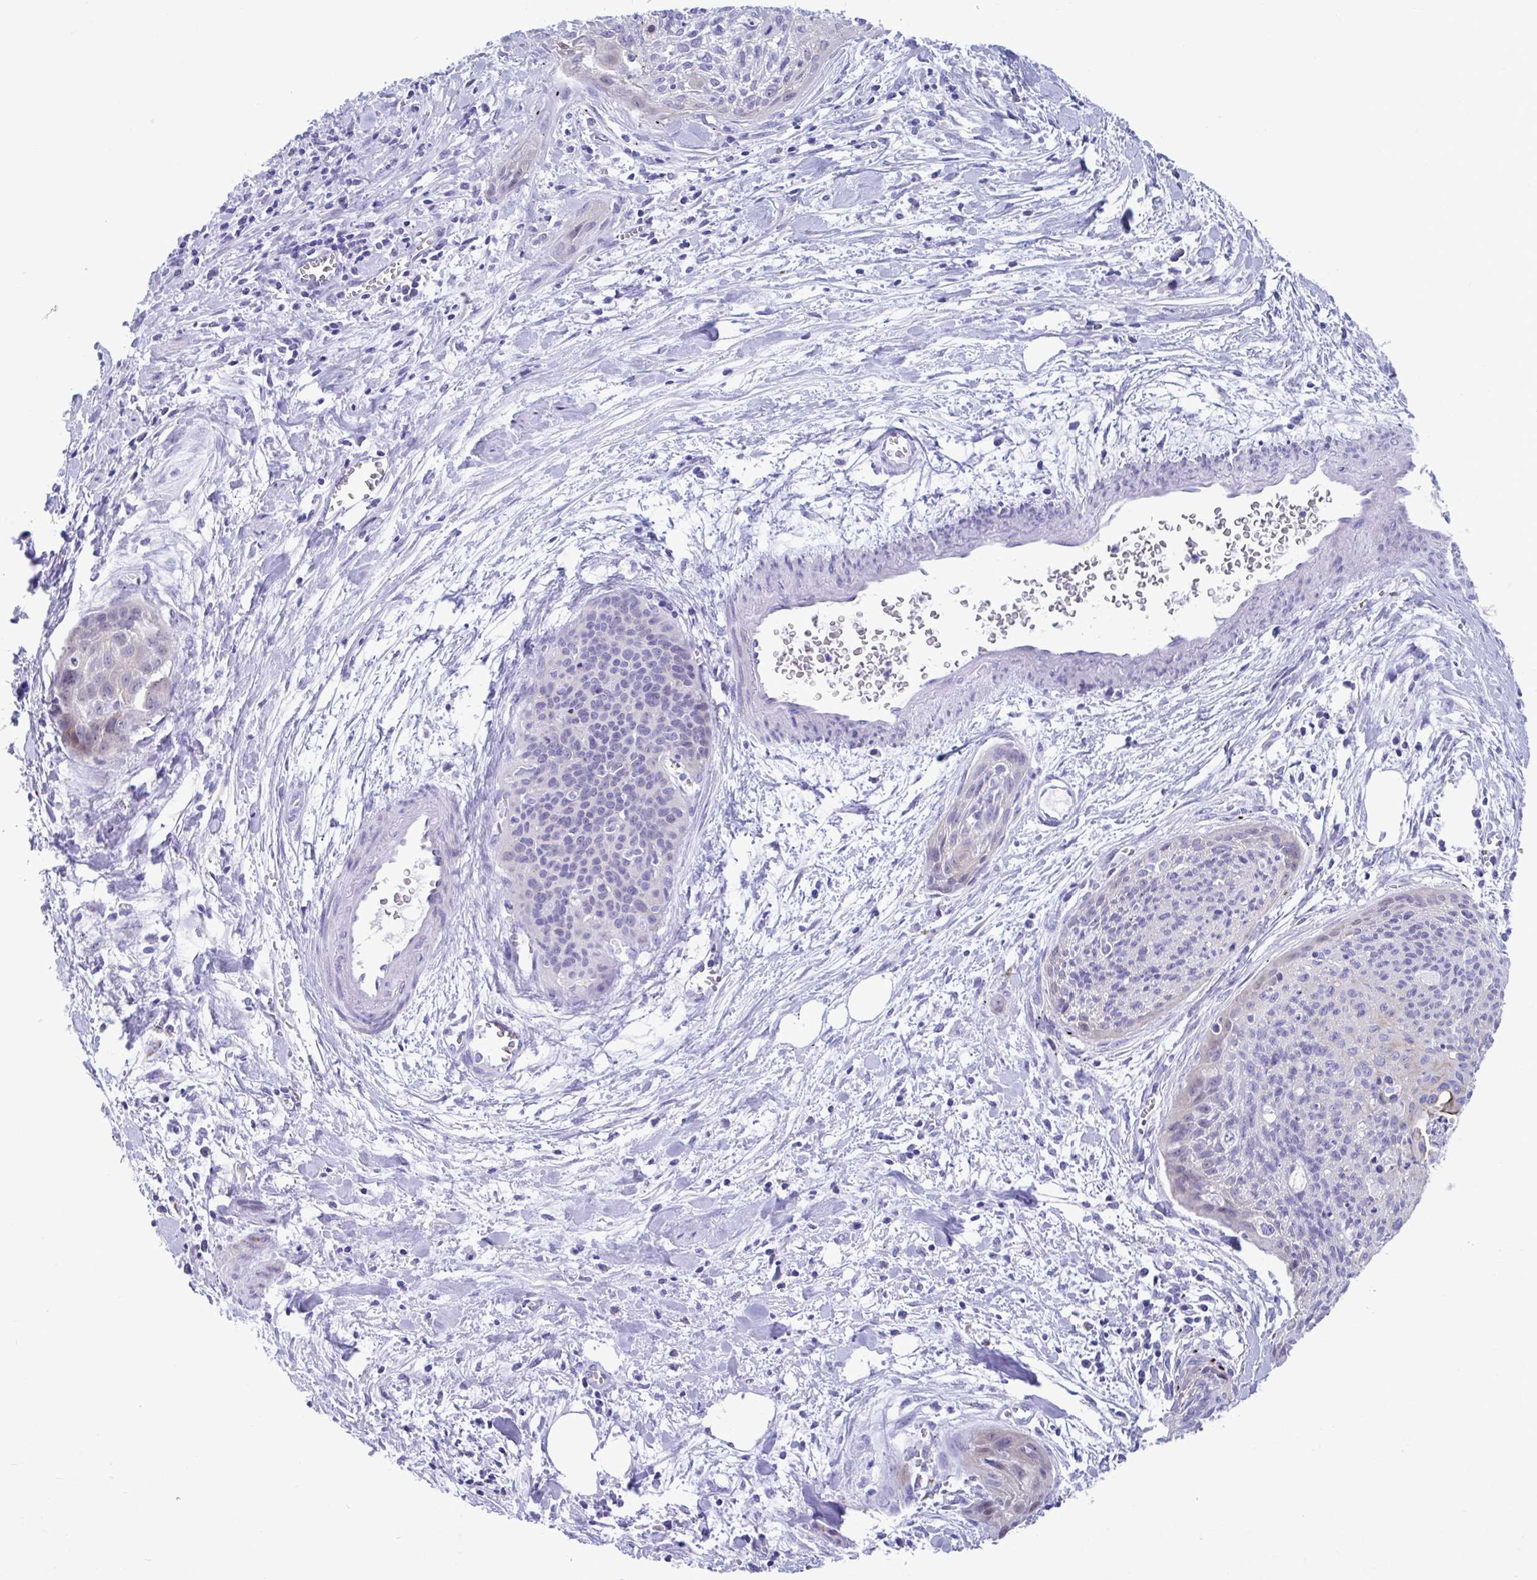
{"staining": {"intensity": "negative", "quantity": "none", "location": "none"}, "tissue": "cervical cancer", "cell_type": "Tumor cells", "image_type": "cancer", "snomed": [{"axis": "morphology", "description": "Squamous cell carcinoma, NOS"}, {"axis": "topography", "description": "Cervix"}], "caption": "Tumor cells are negative for brown protein staining in cervical cancer.", "gene": "TTC30B", "patient": {"sex": "female", "age": 55}}